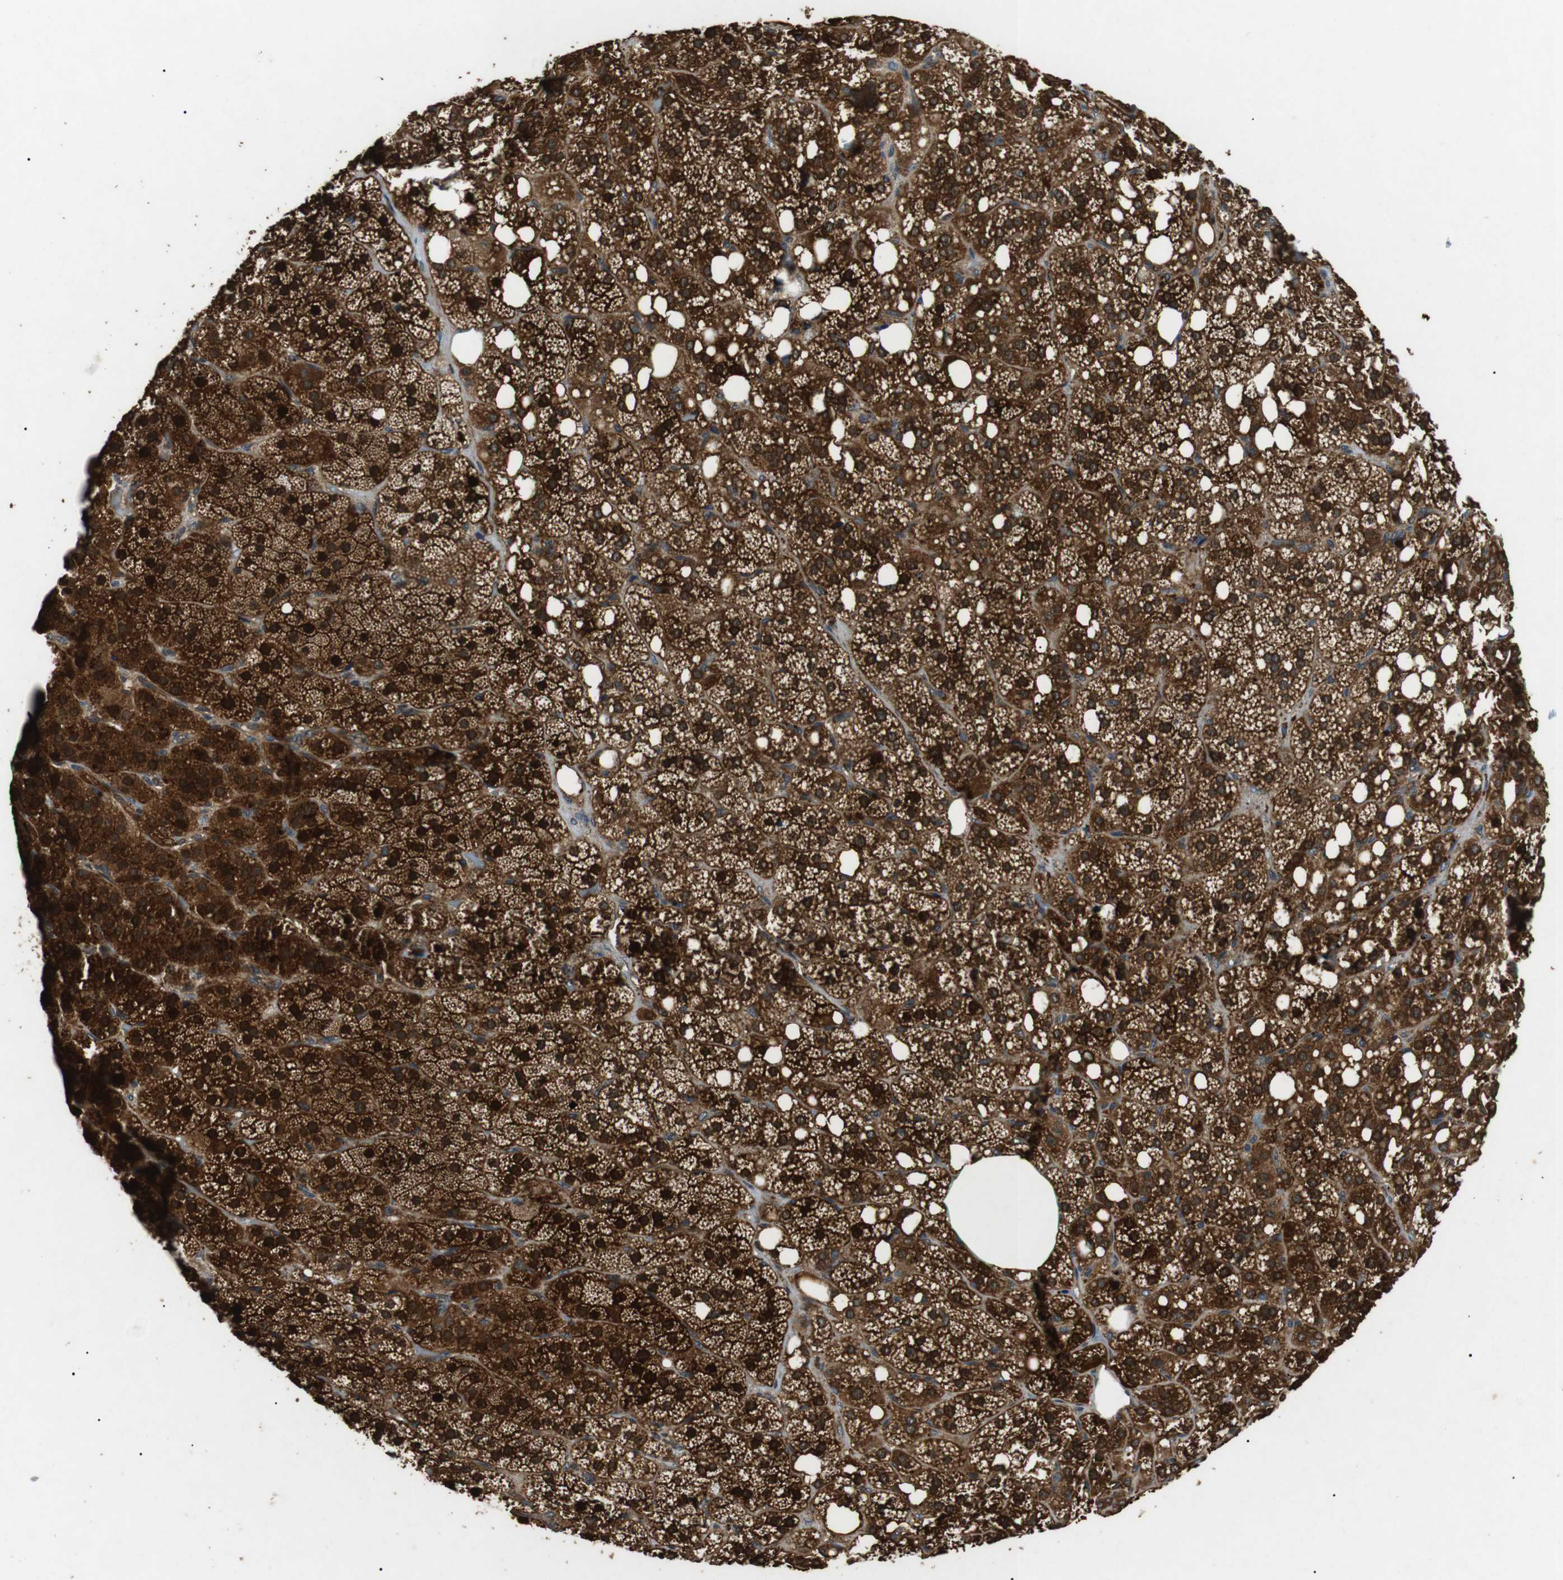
{"staining": {"intensity": "strong", "quantity": ">75%", "location": "cytoplasmic/membranous"}, "tissue": "adrenal gland", "cell_type": "Glandular cells", "image_type": "normal", "snomed": [{"axis": "morphology", "description": "Normal tissue, NOS"}, {"axis": "topography", "description": "Adrenal gland"}], "caption": "Adrenal gland stained with immunohistochemistry exhibits strong cytoplasmic/membranous staining in about >75% of glandular cells.", "gene": "TBC1D15", "patient": {"sex": "female", "age": 59}}